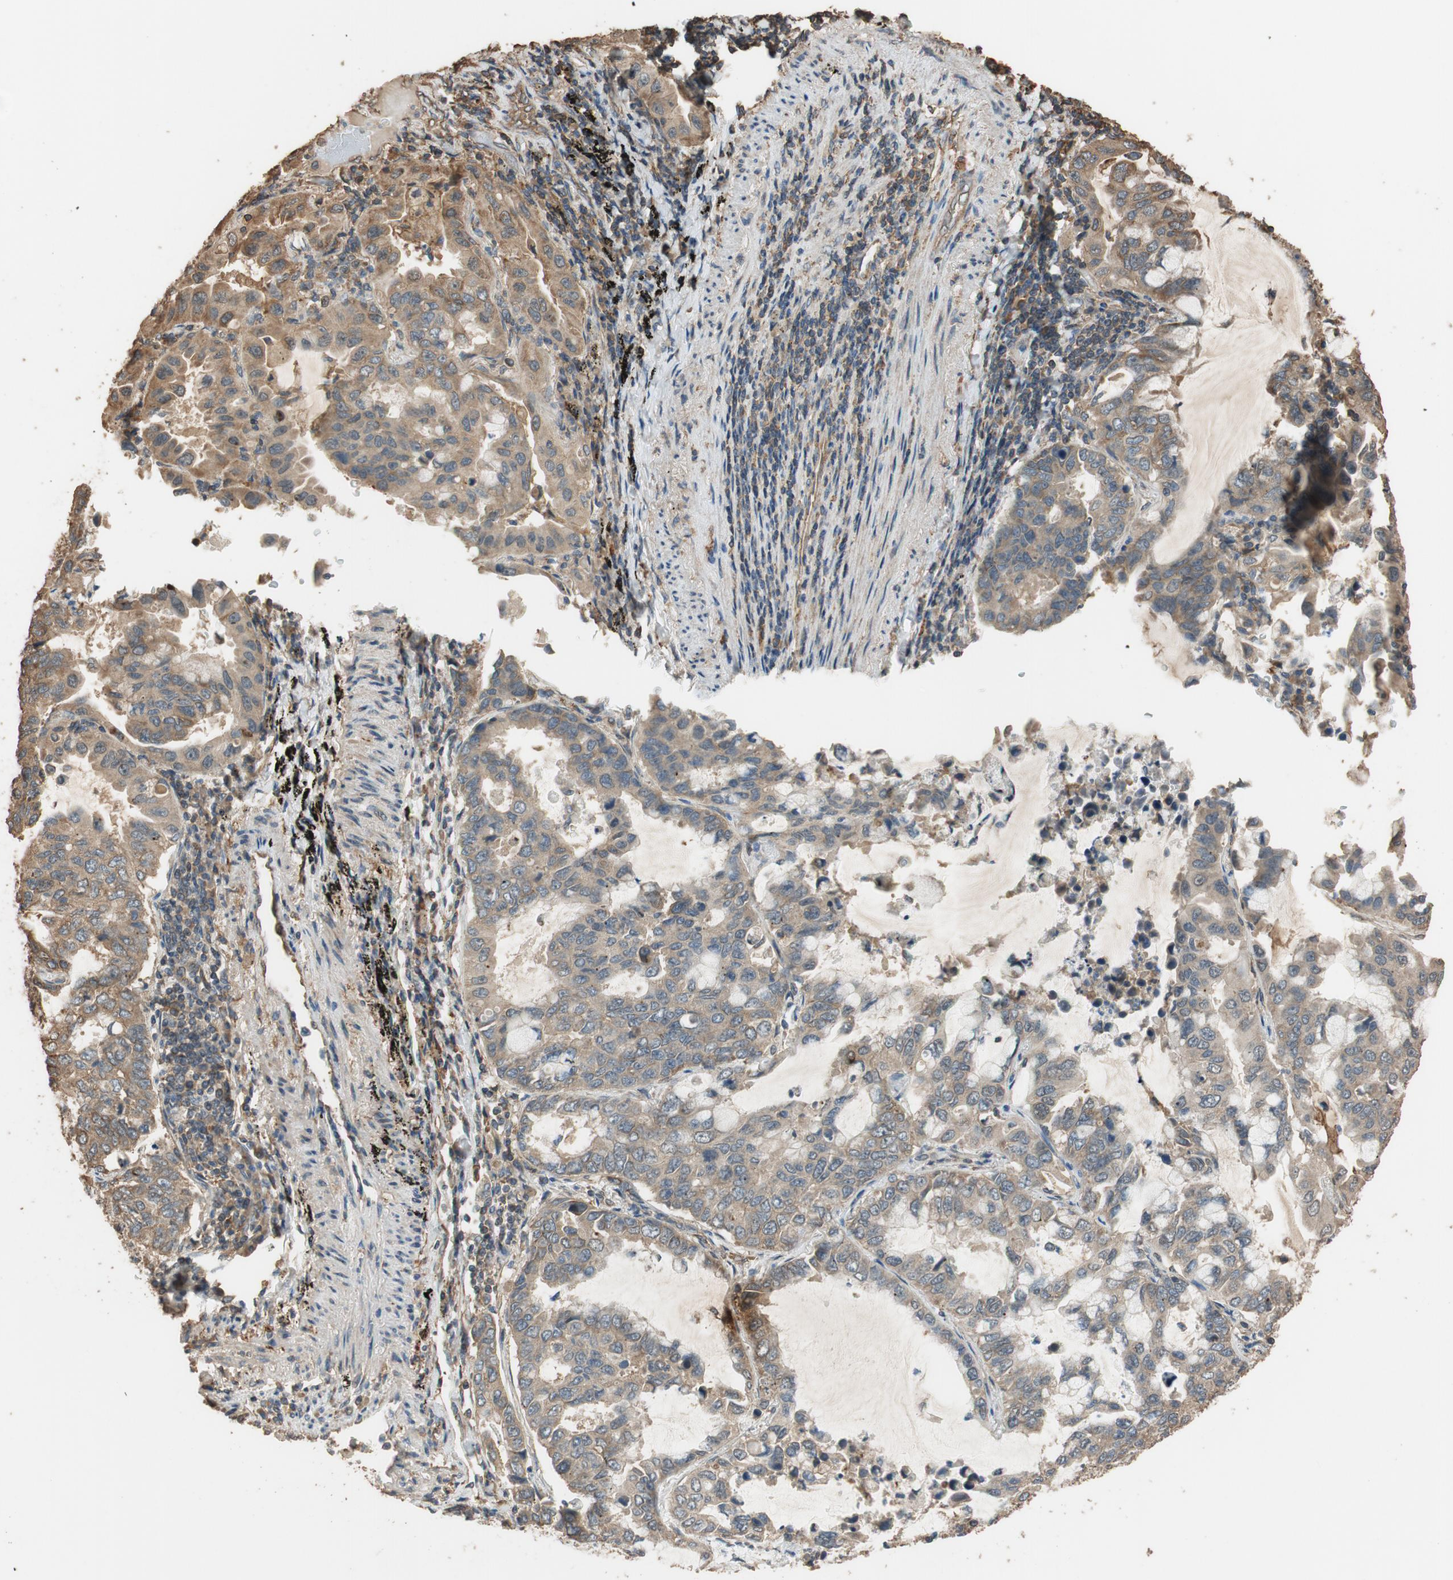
{"staining": {"intensity": "weak", "quantity": ">75%", "location": "cytoplasmic/membranous"}, "tissue": "lung cancer", "cell_type": "Tumor cells", "image_type": "cancer", "snomed": [{"axis": "morphology", "description": "Adenocarcinoma, NOS"}, {"axis": "topography", "description": "Lung"}], "caption": "Immunohistochemical staining of human adenocarcinoma (lung) reveals low levels of weak cytoplasmic/membranous positivity in approximately >75% of tumor cells. The staining was performed using DAB (3,3'-diaminobenzidine) to visualize the protein expression in brown, while the nuclei were stained in blue with hematoxylin (Magnification: 20x).", "gene": "MST1R", "patient": {"sex": "male", "age": 64}}